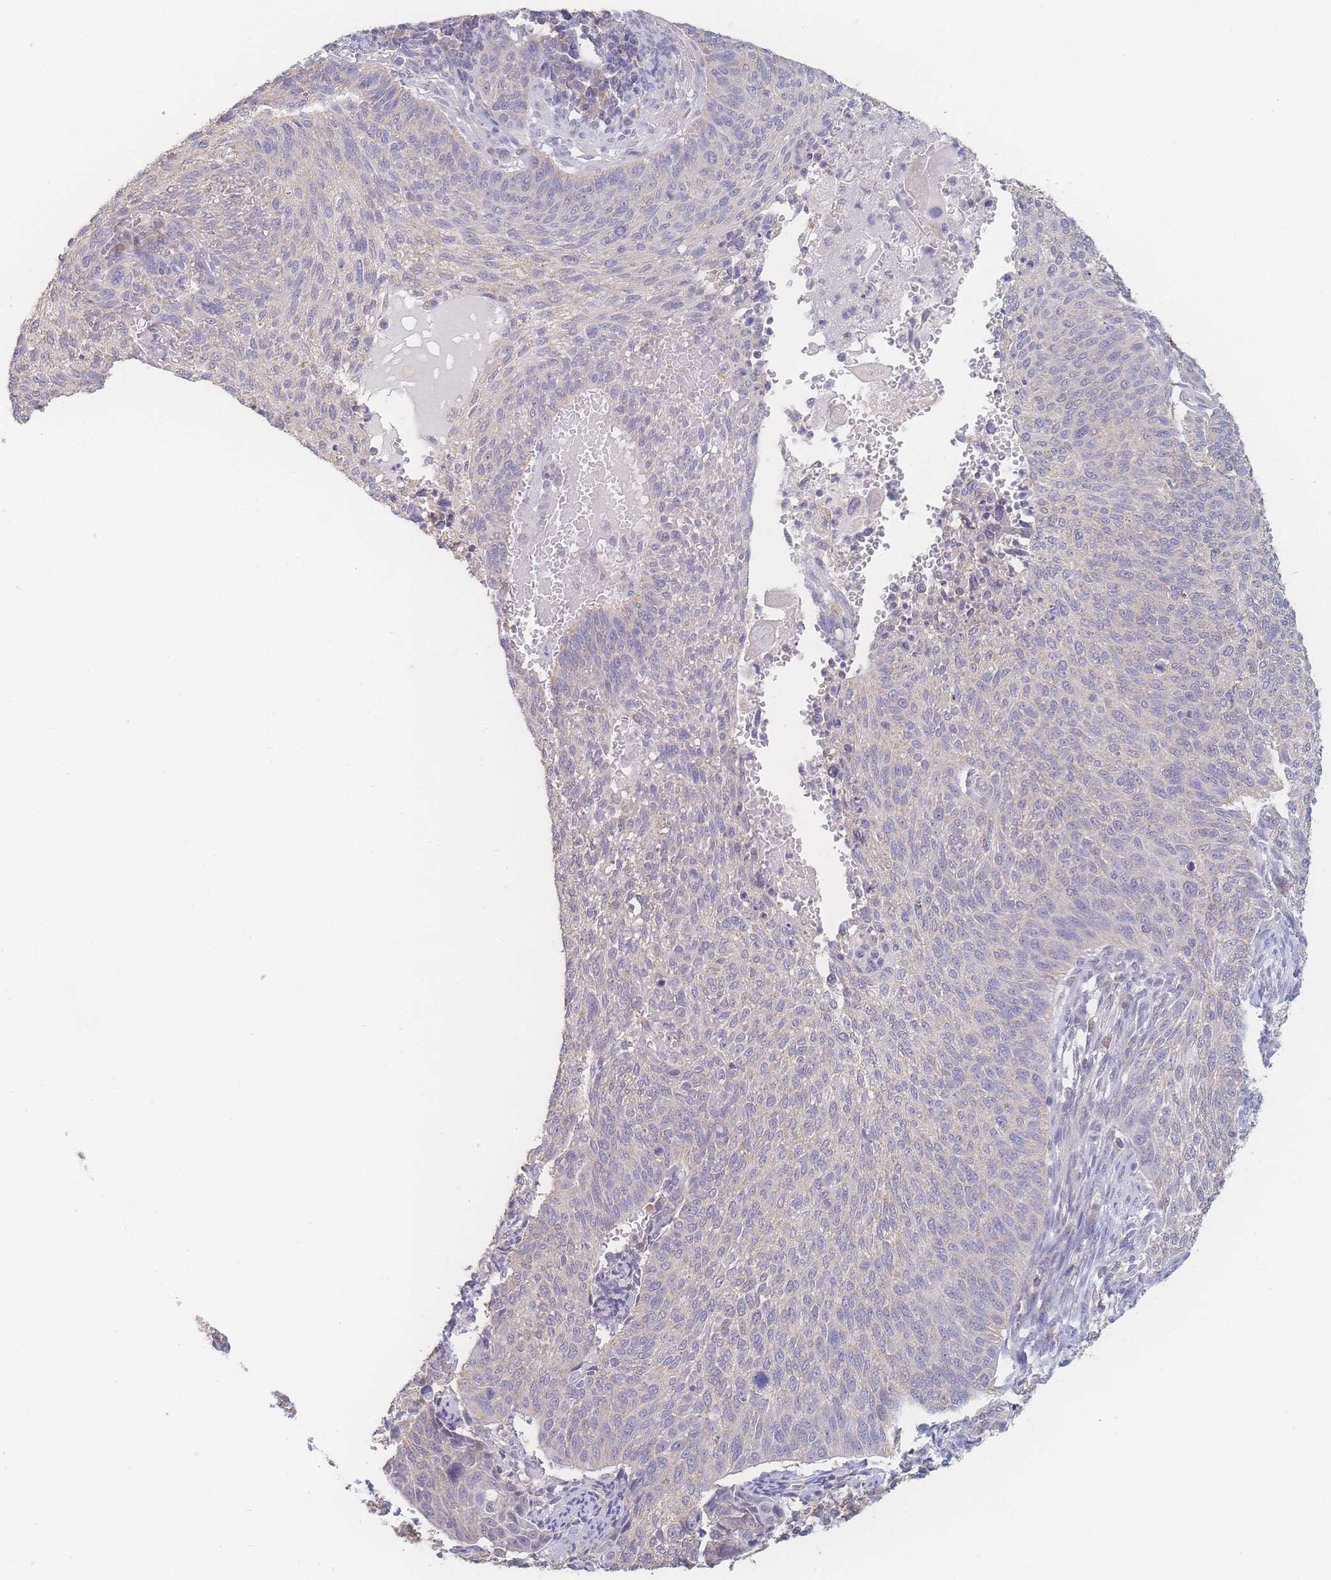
{"staining": {"intensity": "negative", "quantity": "none", "location": "none"}, "tissue": "cervical cancer", "cell_type": "Tumor cells", "image_type": "cancer", "snomed": [{"axis": "morphology", "description": "Squamous cell carcinoma, NOS"}, {"axis": "topography", "description": "Cervix"}], "caption": "Immunohistochemistry of cervical cancer exhibits no expression in tumor cells.", "gene": "GIPR", "patient": {"sex": "female", "age": 70}}